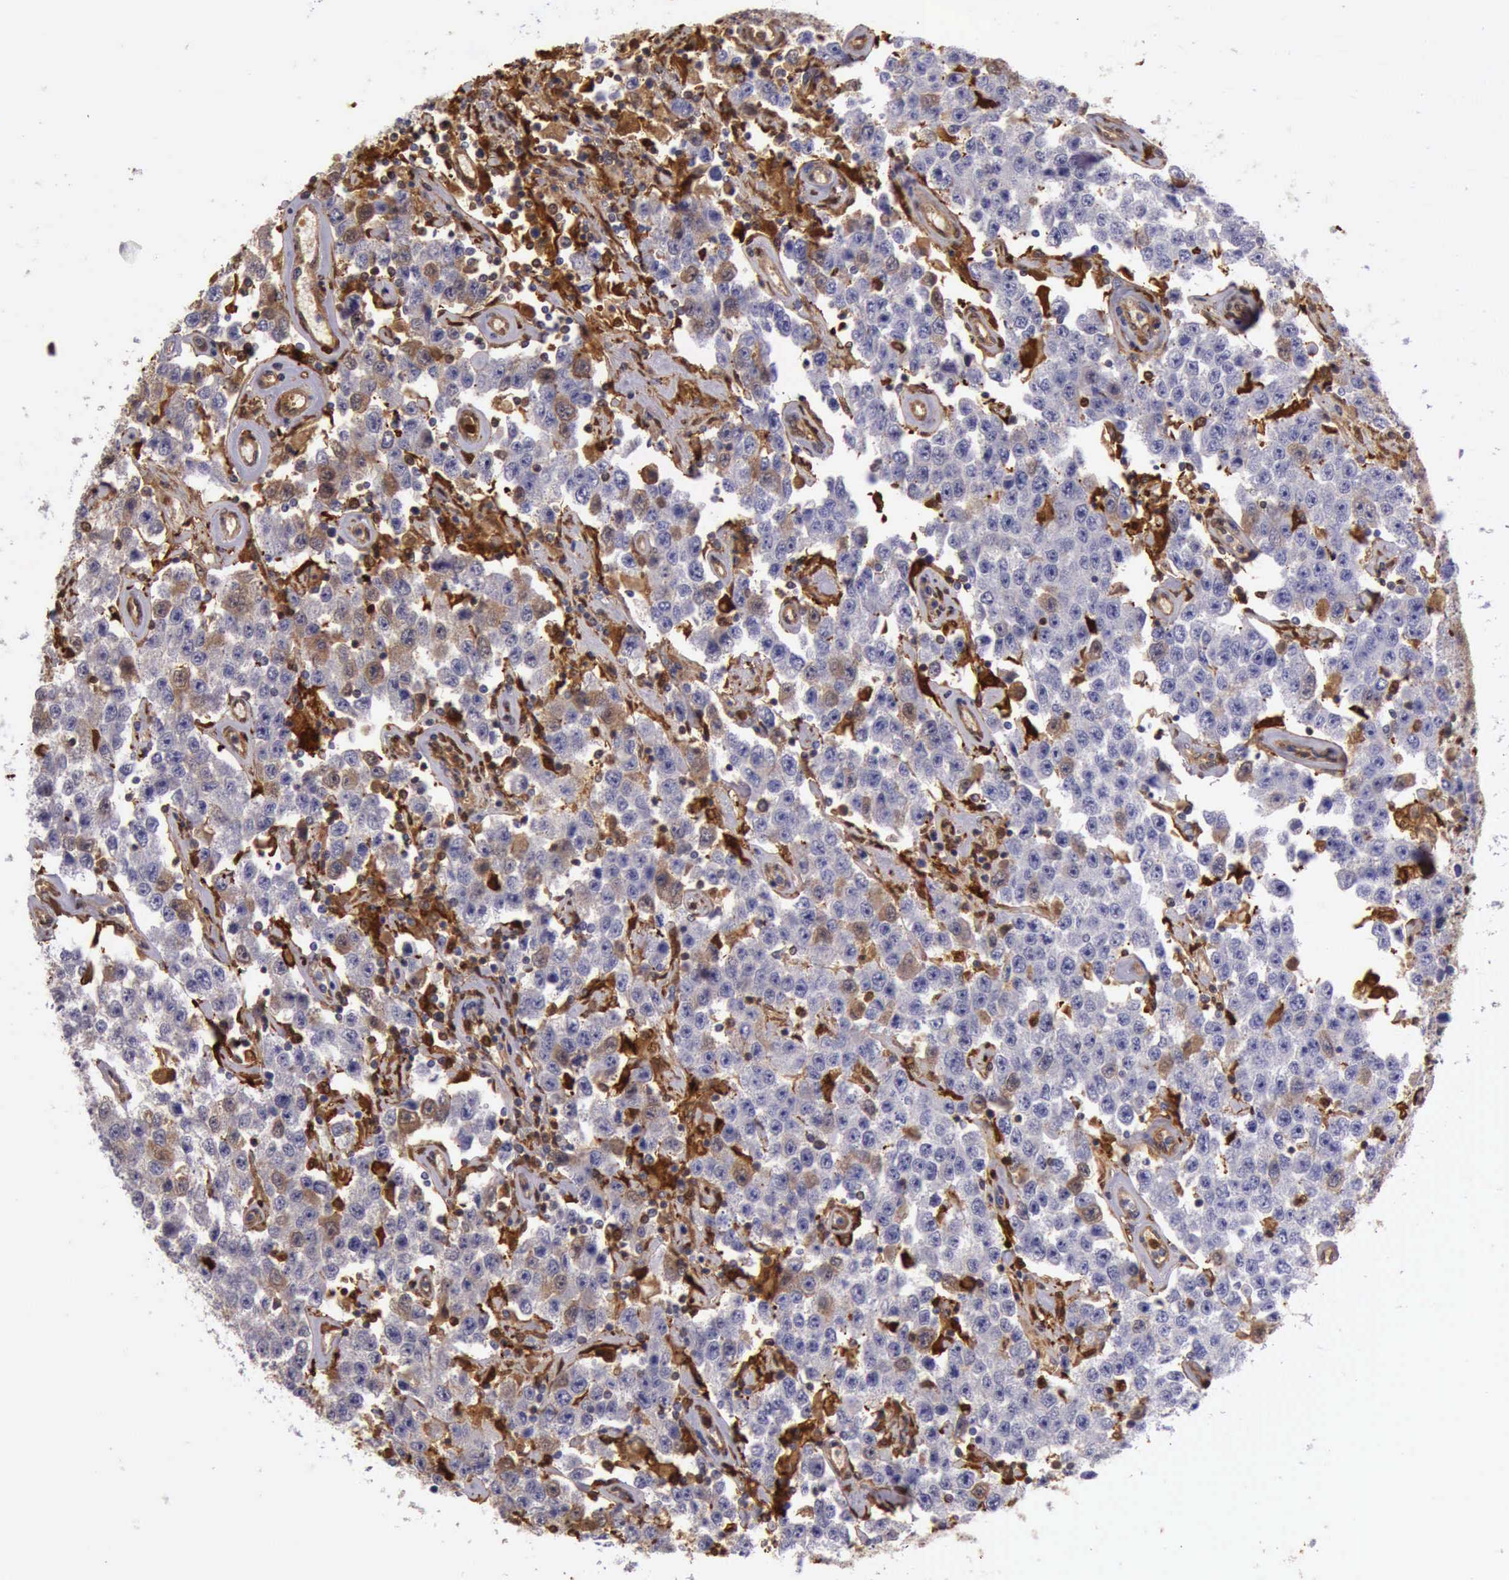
{"staining": {"intensity": "moderate", "quantity": "<25%", "location": "cytoplasmic/membranous,nuclear"}, "tissue": "testis cancer", "cell_type": "Tumor cells", "image_type": "cancer", "snomed": [{"axis": "morphology", "description": "Seminoma, NOS"}, {"axis": "topography", "description": "Testis"}], "caption": "Protein staining exhibits moderate cytoplasmic/membranous and nuclear staining in approximately <25% of tumor cells in testis cancer.", "gene": "TYMP", "patient": {"sex": "male", "age": 52}}